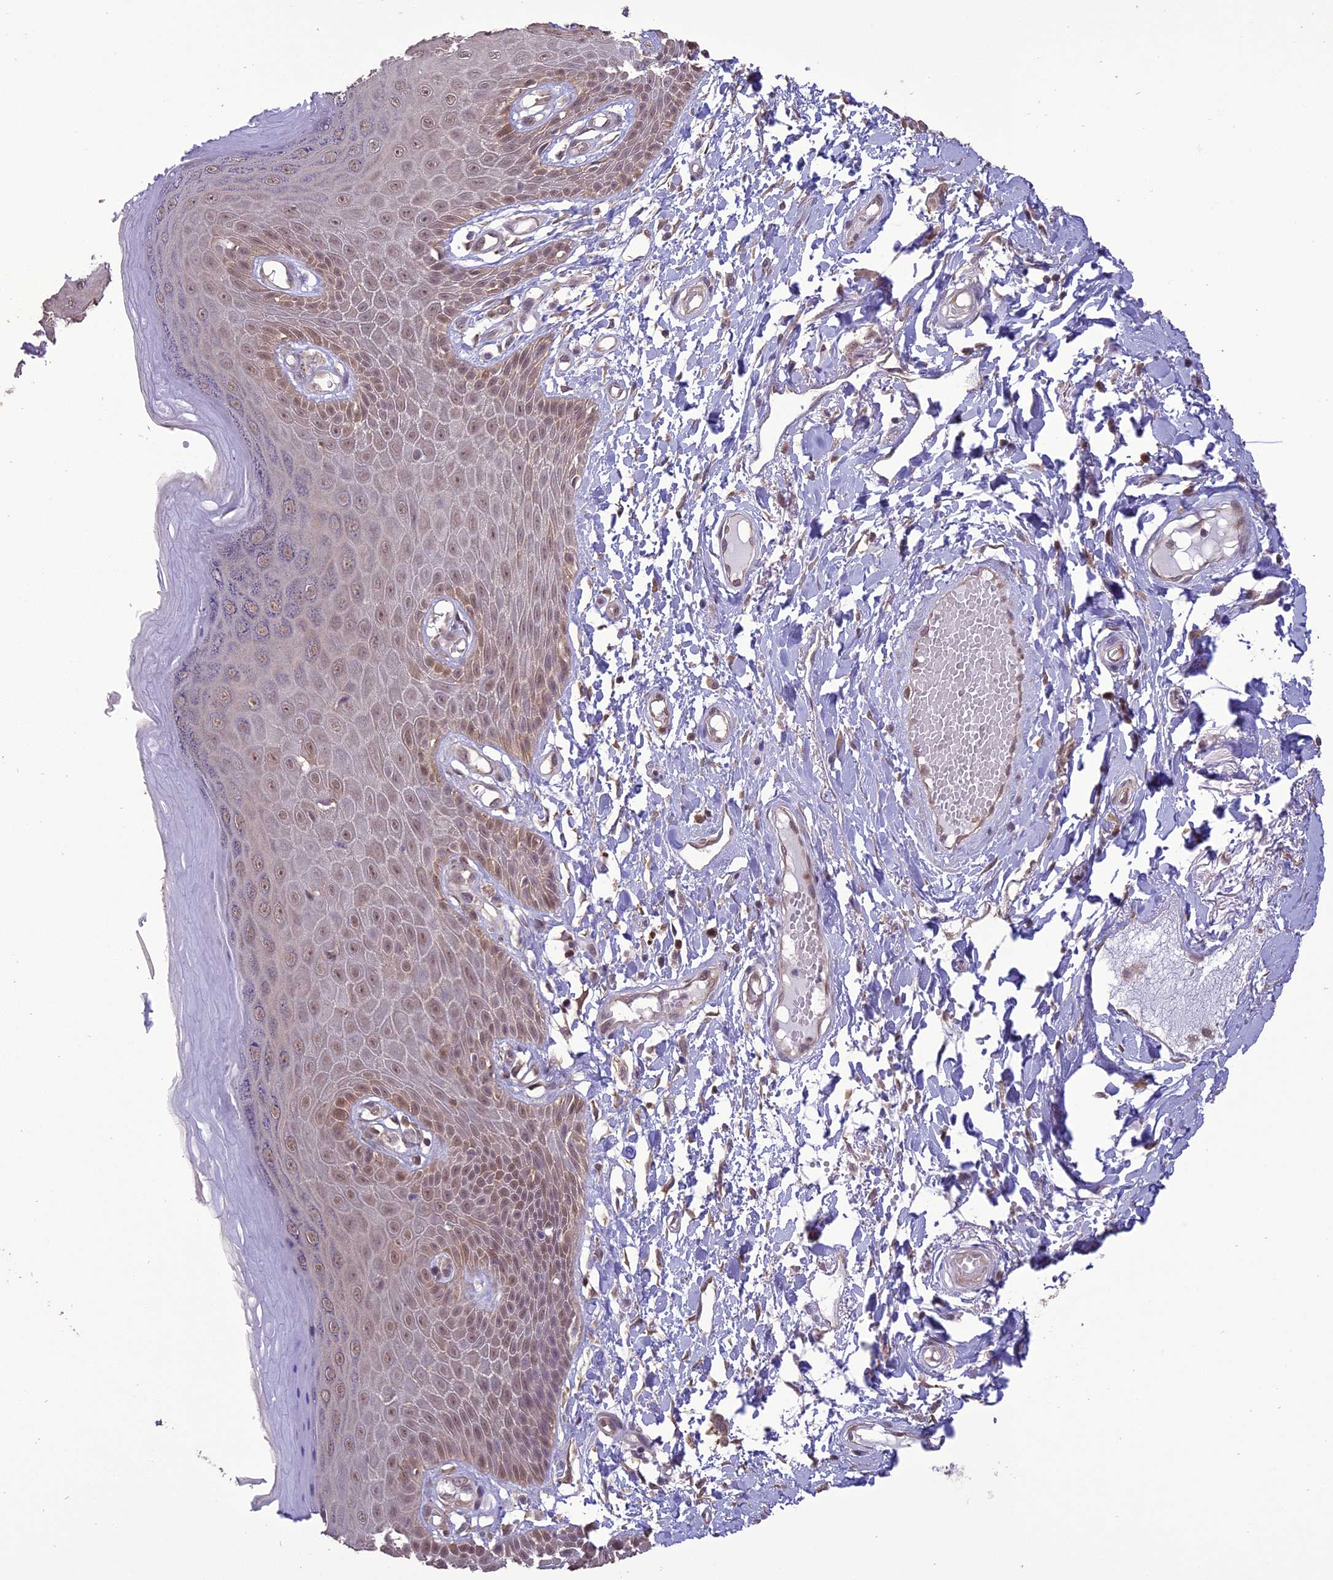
{"staining": {"intensity": "weak", "quantity": ">75%", "location": "nuclear"}, "tissue": "skin", "cell_type": "Epidermal cells", "image_type": "normal", "snomed": [{"axis": "morphology", "description": "Normal tissue, NOS"}, {"axis": "topography", "description": "Anal"}], "caption": "A brown stain highlights weak nuclear expression of a protein in epidermal cells of normal skin.", "gene": "TIGD7", "patient": {"sex": "male", "age": 78}}